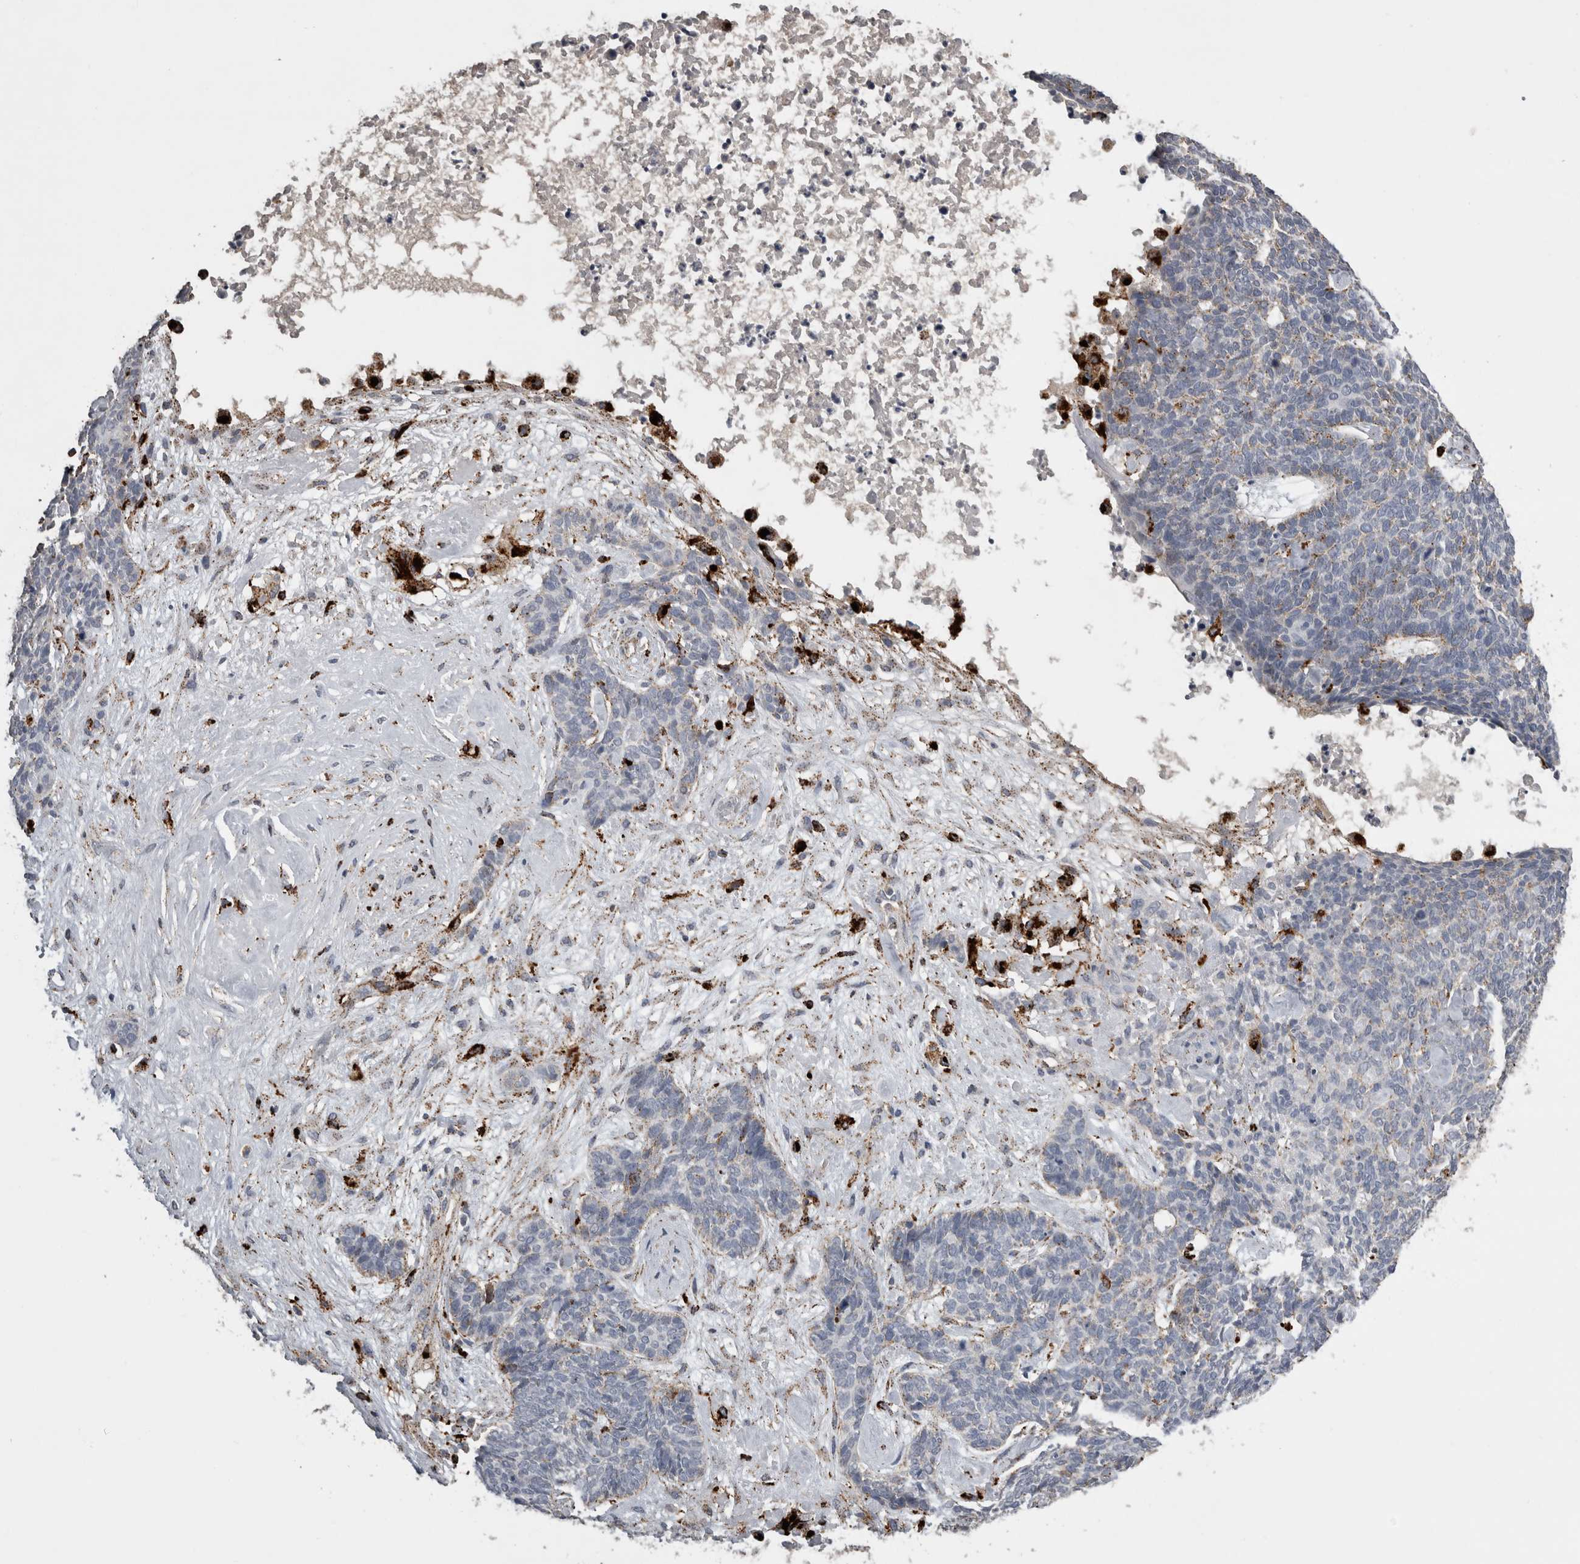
{"staining": {"intensity": "weak", "quantity": "<25%", "location": "cytoplasmic/membranous"}, "tissue": "skin cancer", "cell_type": "Tumor cells", "image_type": "cancer", "snomed": [{"axis": "morphology", "description": "Basal cell carcinoma"}, {"axis": "topography", "description": "Skin"}], "caption": "A micrograph of skin cancer (basal cell carcinoma) stained for a protein exhibits no brown staining in tumor cells. (DAB (3,3'-diaminobenzidine) immunohistochemistry (IHC) with hematoxylin counter stain).", "gene": "CTSZ", "patient": {"sex": "female", "age": 84}}